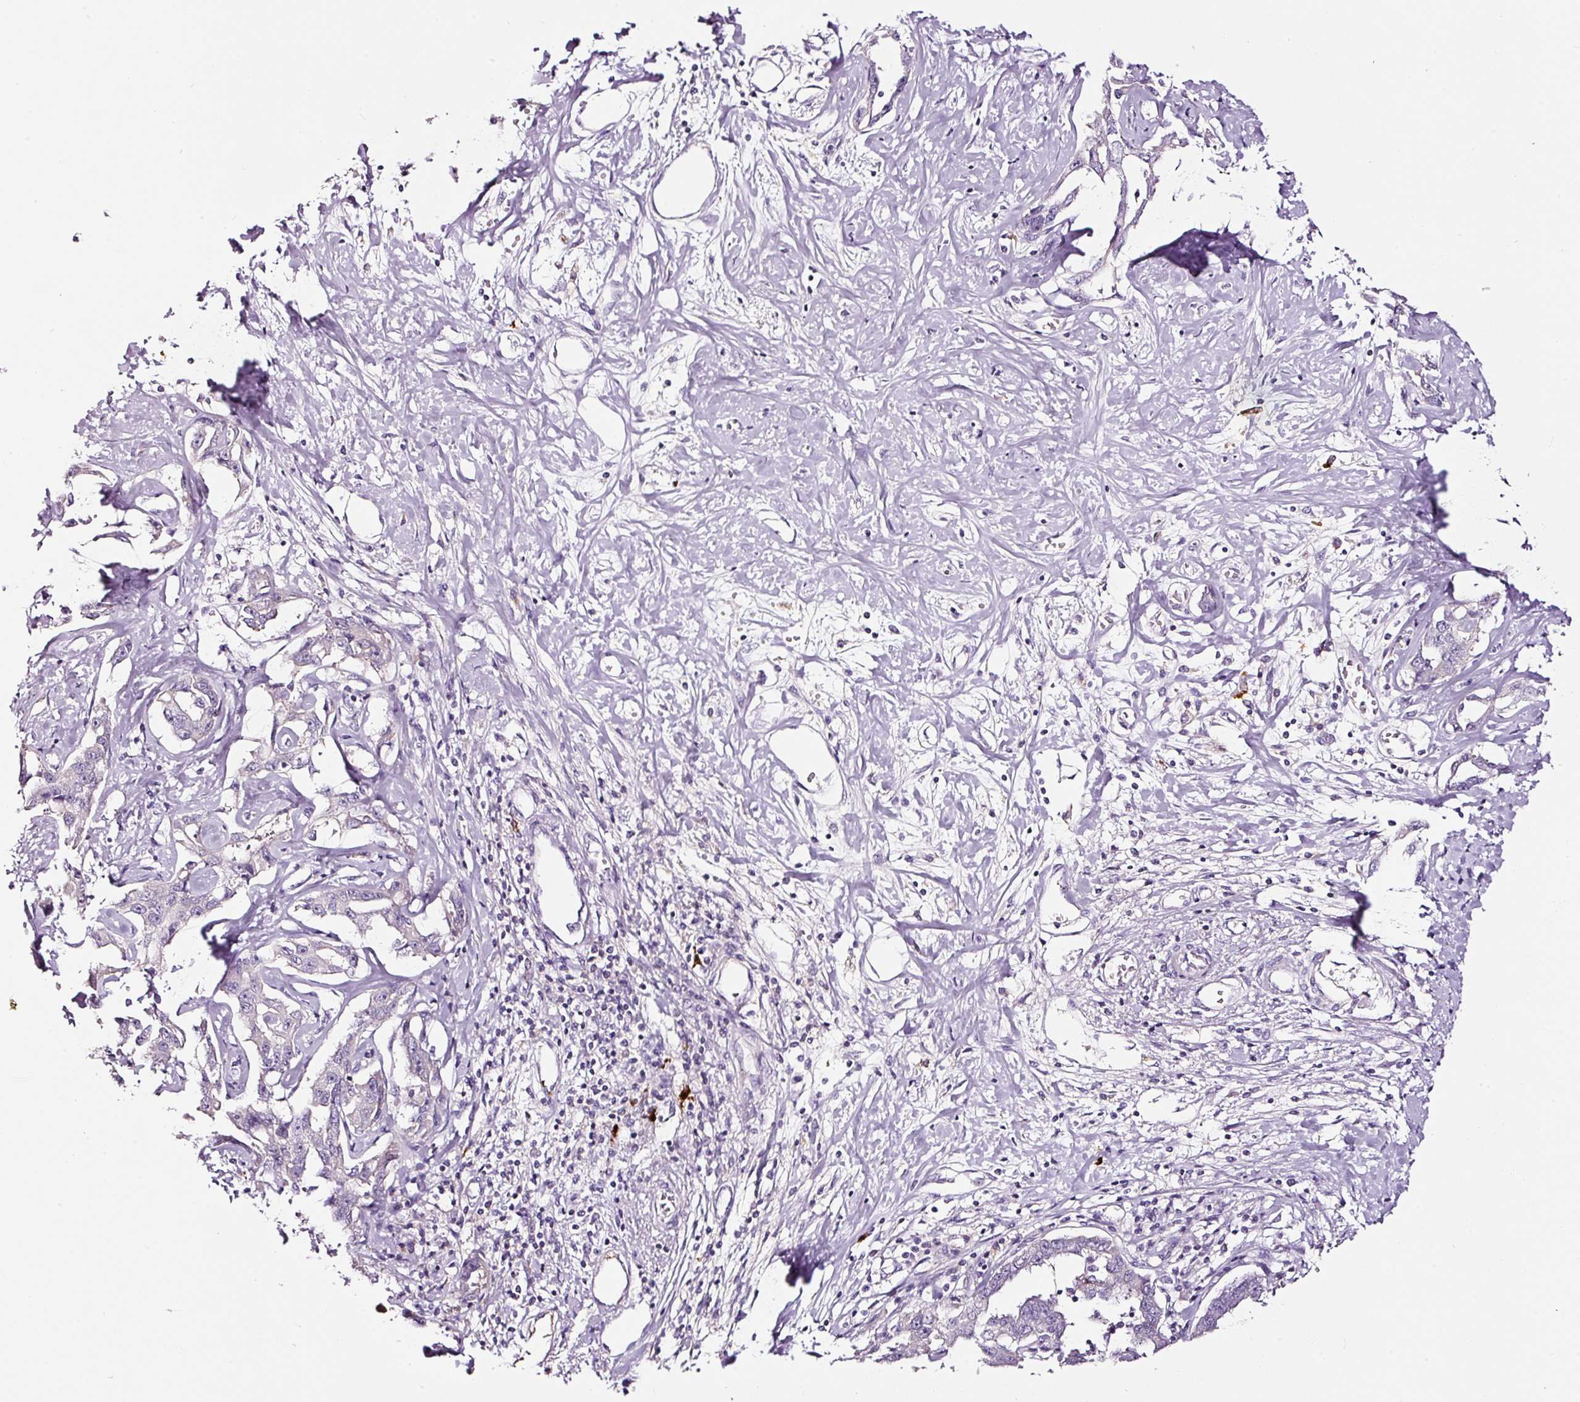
{"staining": {"intensity": "negative", "quantity": "none", "location": "none"}, "tissue": "liver cancer", "cell_type": "Tumor cells", "image_type": "cancer", "snomed": [{"axis": "morphology", "description": "Cholangiocarcinoma"}, {"axis": "topography", "description": "Liver"}], "caption": "DAB (3,3'-diaminobenzidine) immunohistochemical staining of human liver cancer displays no significant positivity in tumor cells.", "gene": "LAMP3", "patient": {"sex": "male", "age": 59}}